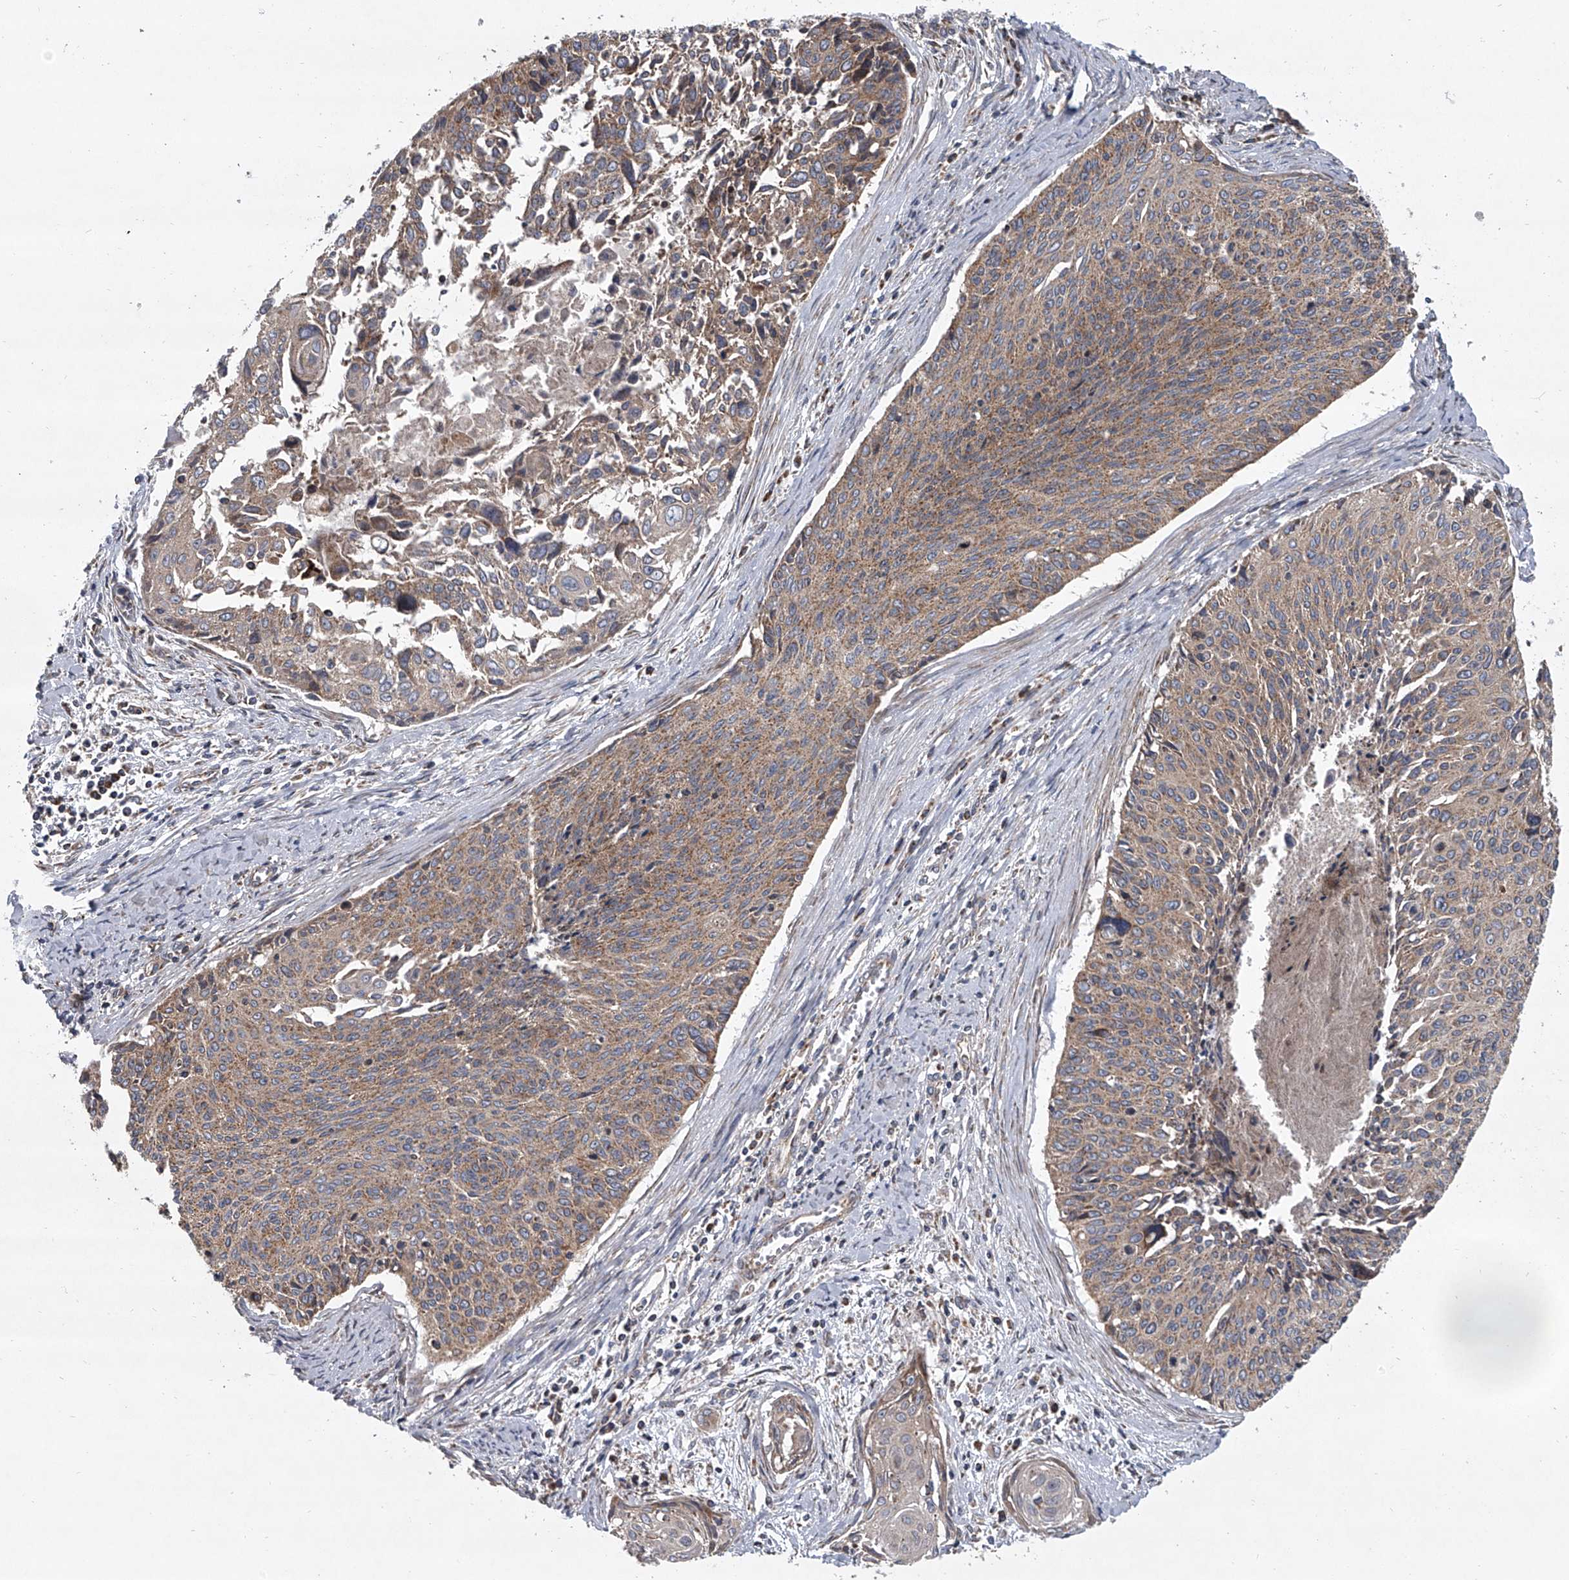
{"staining": {"intensity": "moderate", "quantity": ">75%", "location": "cytoplasmic/membranous"}, "tissue": "cervical cancer", "cell_type": "Tumor cells", "image_type": "cancer", "snomed": [{"axis": "morphology", "description": "Squamous cell carcinoma, NOS"}, {"axis": "topography", "description": "Cervix"}], "caption": "The histopathology image exhibits immunohistochemical staining of cervical squamous cell carcinoma. There is moderate cytoplasmic/membranous expression is appreciated in approximately >75% of tumor cells.", "gene": "ZC3H15", "patient": {"sex": "female", "age": 55}}